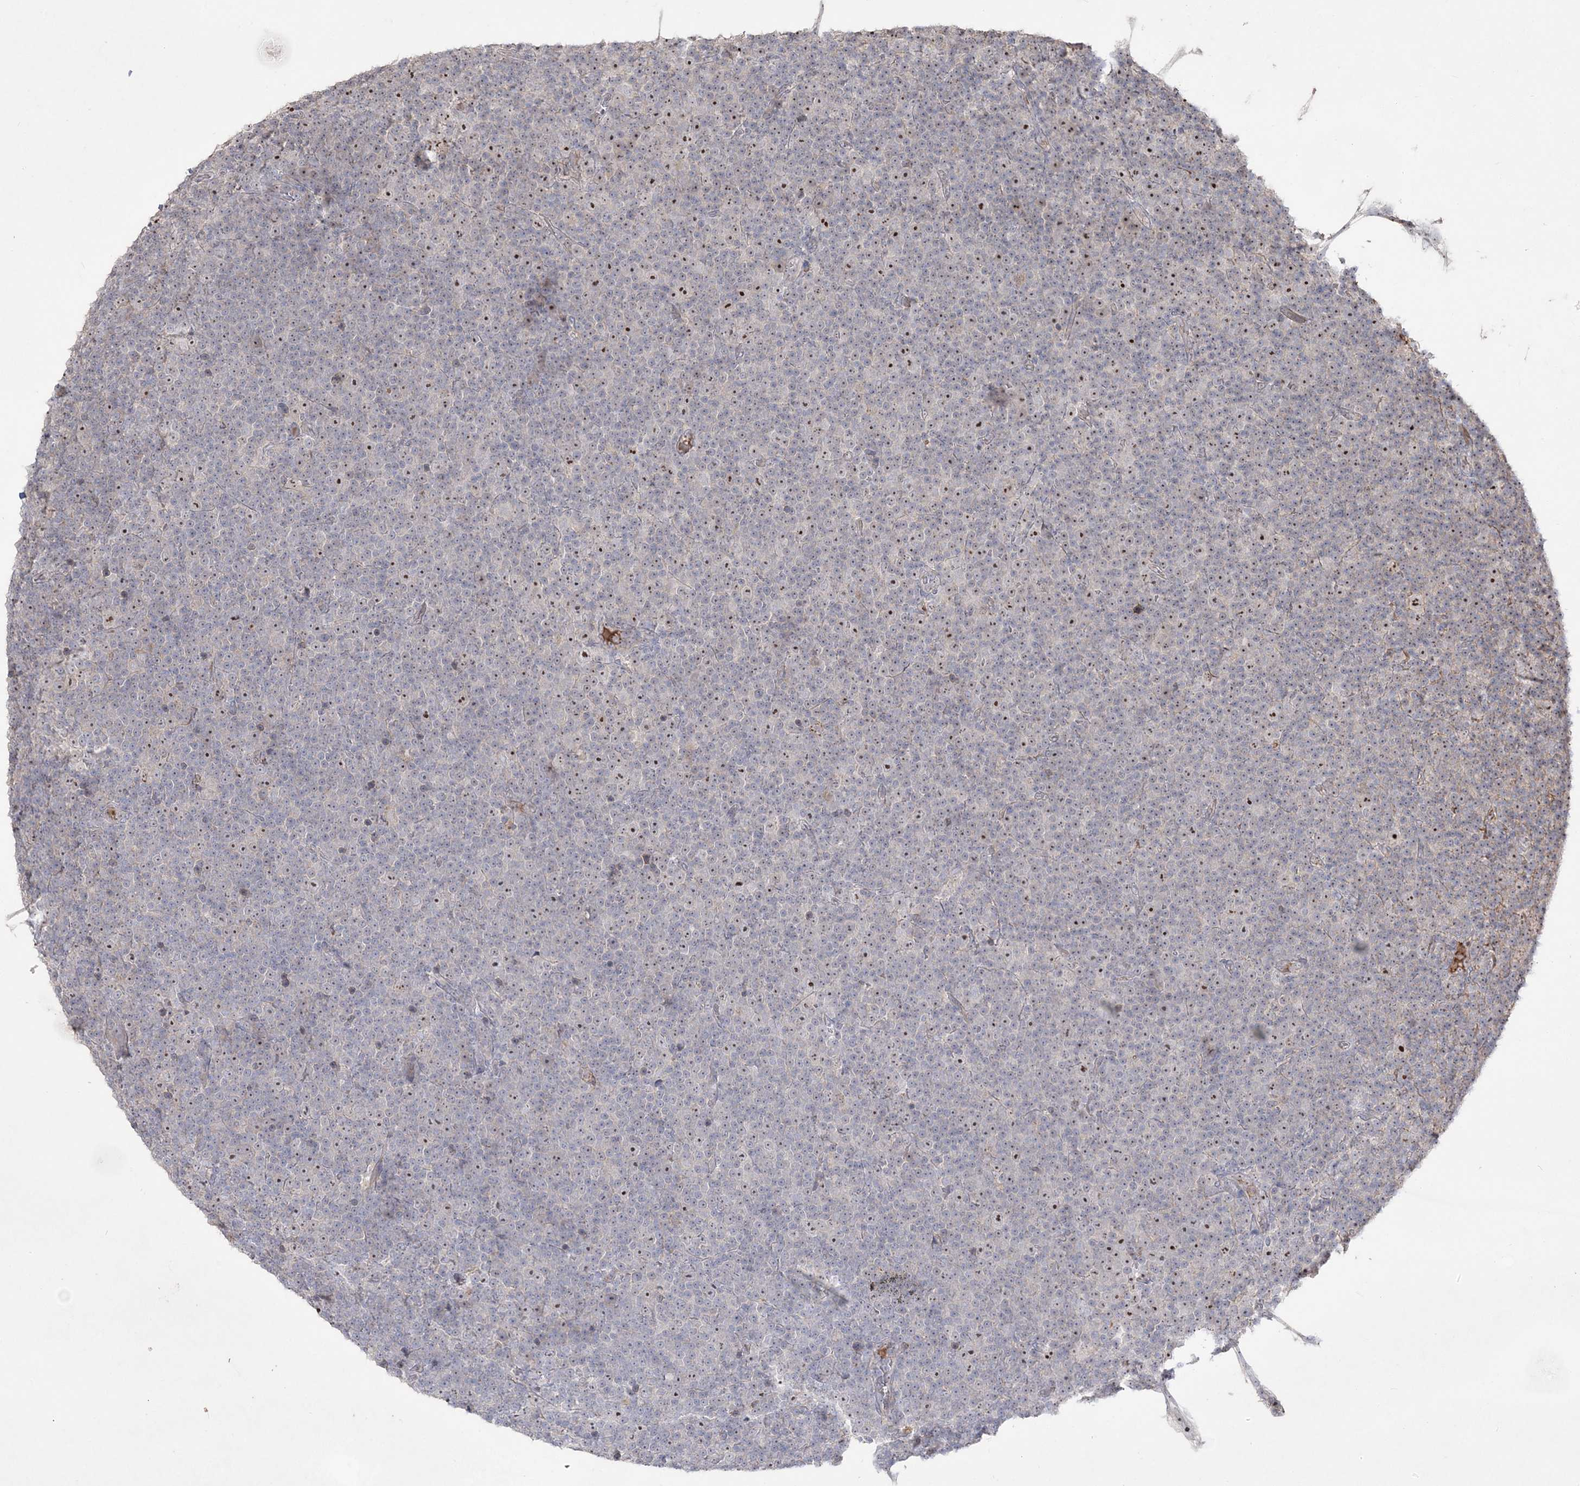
{"staining": {"intensity": "strong", "quantity": ">75%", "location": "nuclear"}, "tissue": "lymphoma", "cell_type": "Tumor cells", "image_type": "cancer", "snomed": [{"axis": "morphology", "description": "Malignant lymphoma, non-Hodgkin's type, Low grade"}, {"axis": "topography", "description": "Lymph node"}], "caption": "Protein staining of lymphoma tissue demonstrates strong nuclear expression in approximately >75% of tumor cells. The protein of interest is shown in brown color, while the nuclei are stained blue.", "gene": "NOP16", "patient": {"sex": "female", "age": 67}}